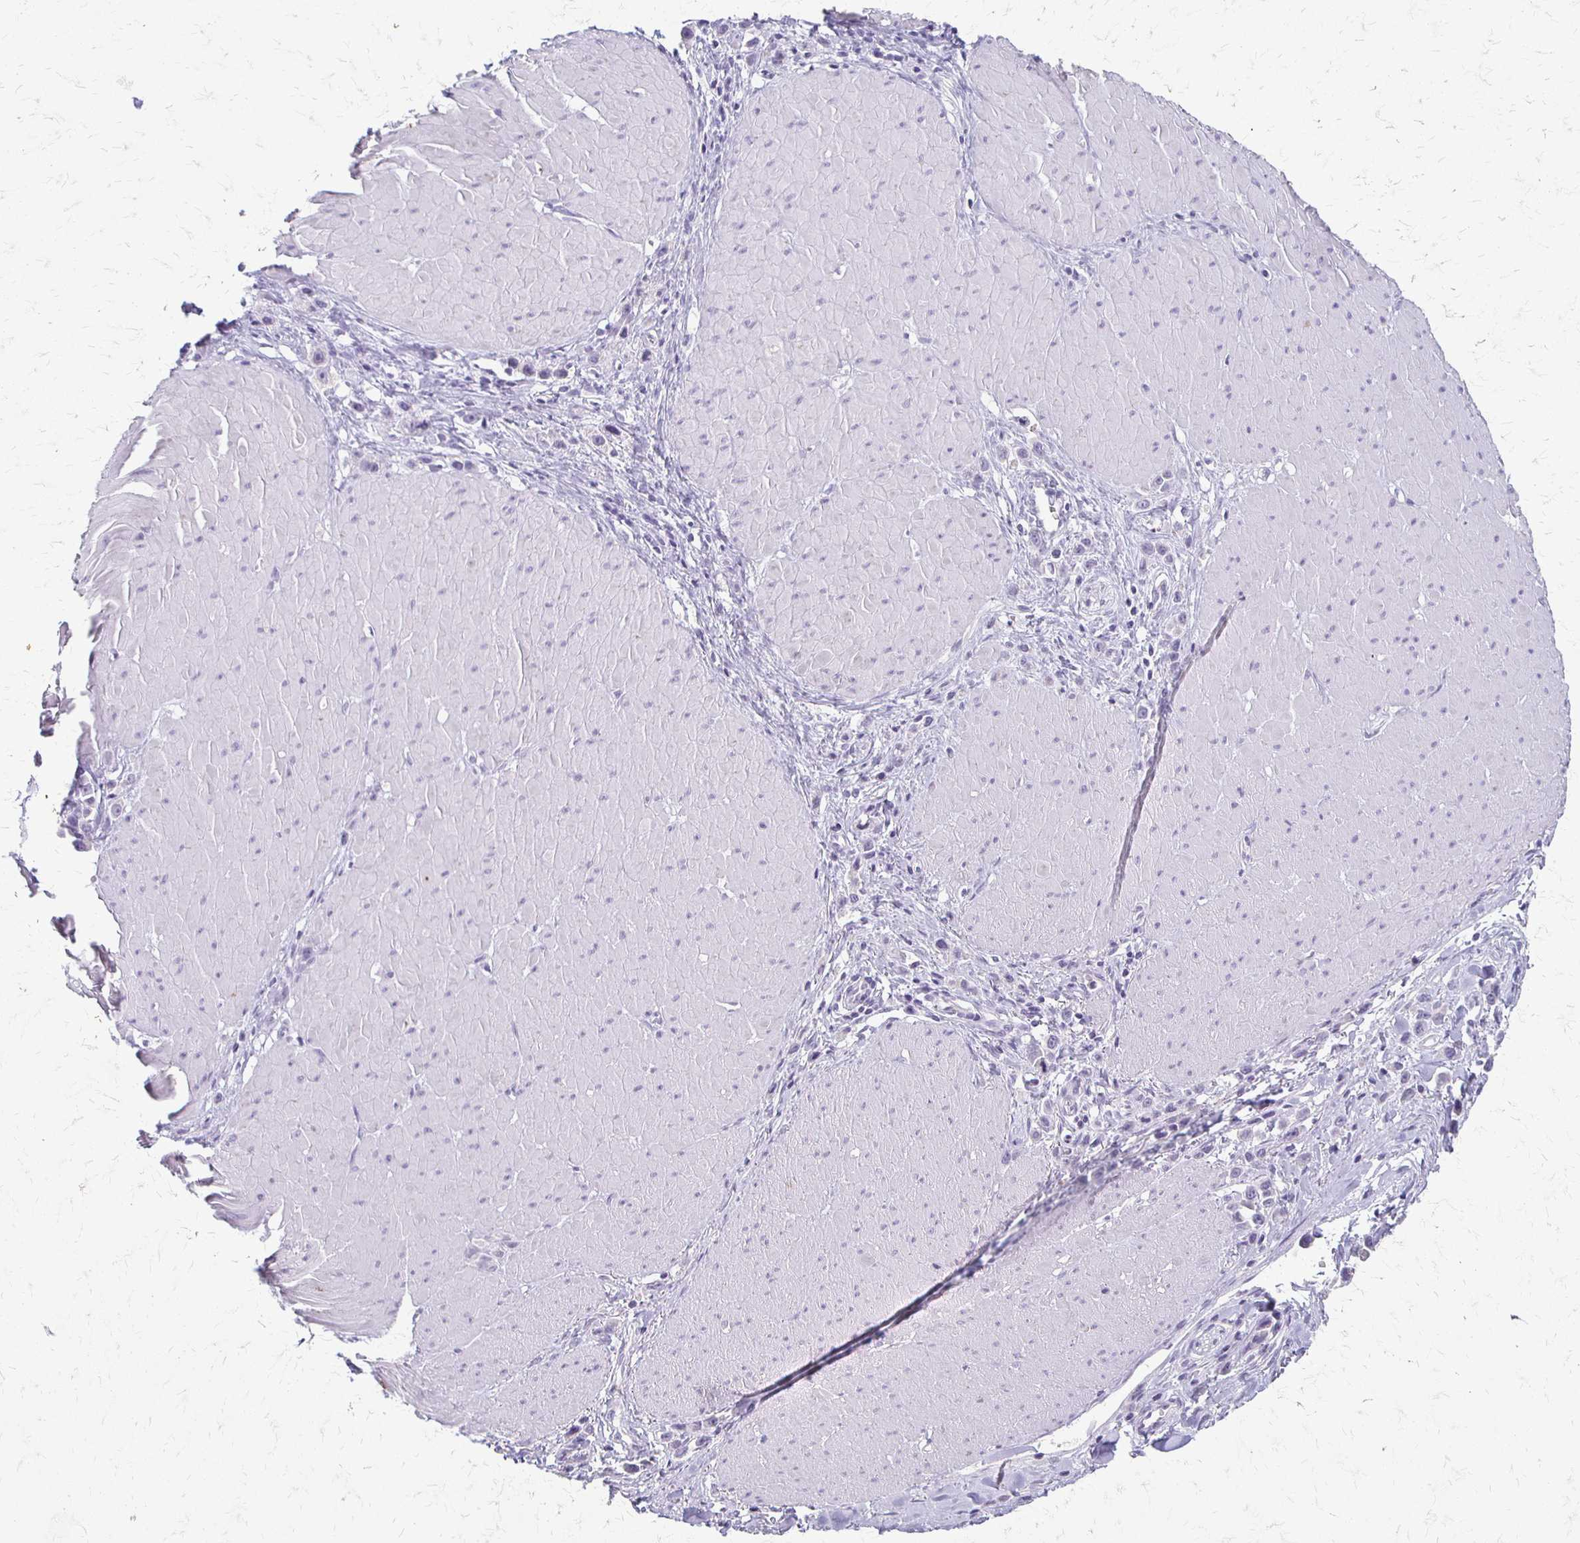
{"staining": {"intensity": "negative", "quantity": "none", "location": "none"}, "tissue": "stomach cancer", "cell_type": "Tumor cells", "image_type": "cancer", "snomed": [{"axis": "morphology", "description": "Adenocarcinoma, NOS"}, {"axis": "topography", "description": "Stomach"}], "caption": "Photomicrograph shows no protein positivity in tumor cells of stomach cancer tissue.", "gene": "ACP5", "patient": {"sex": "male", "age": 47}}